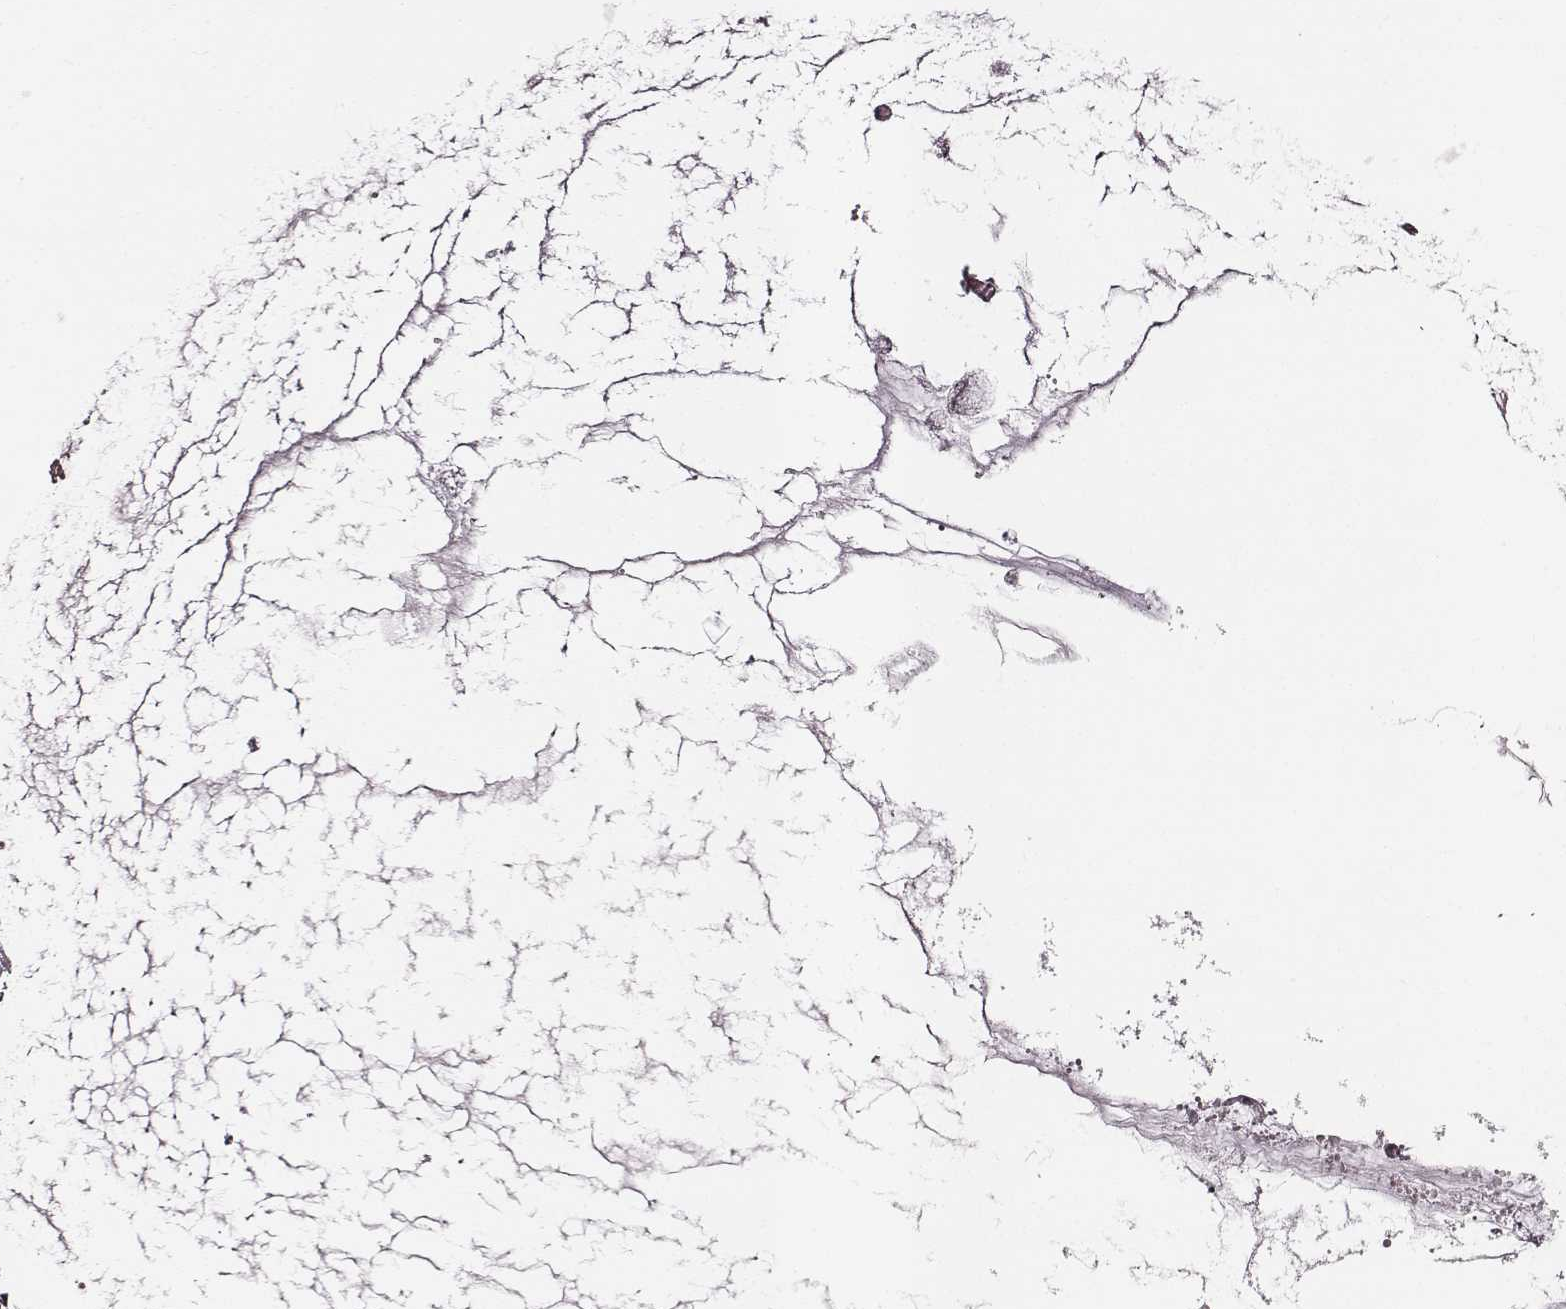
{"staining": {"intensity": "moderate", "quantity": ">75%", "location": "cytoplasmic/membranous"}, "tissue": "ovarian cancer", "cell_type": "Tumor cells", "image_type": "cancer", "snomed": [{"axis": "morphology", "description": "Cystadenocarcinoma, mucinous, NOS"}, {"axis": "topography", "description": "Ovary"}], "caption": "DAB immunohistochemical staining of ovarian cancer (mucinous cystadenocarcinoma) reveals moderate cytoplasmic/membranous protein positivity in approximately >75% of tumor cells.", "gene": "VPS26A", "patient": {"sex": "female", "age": 41}}